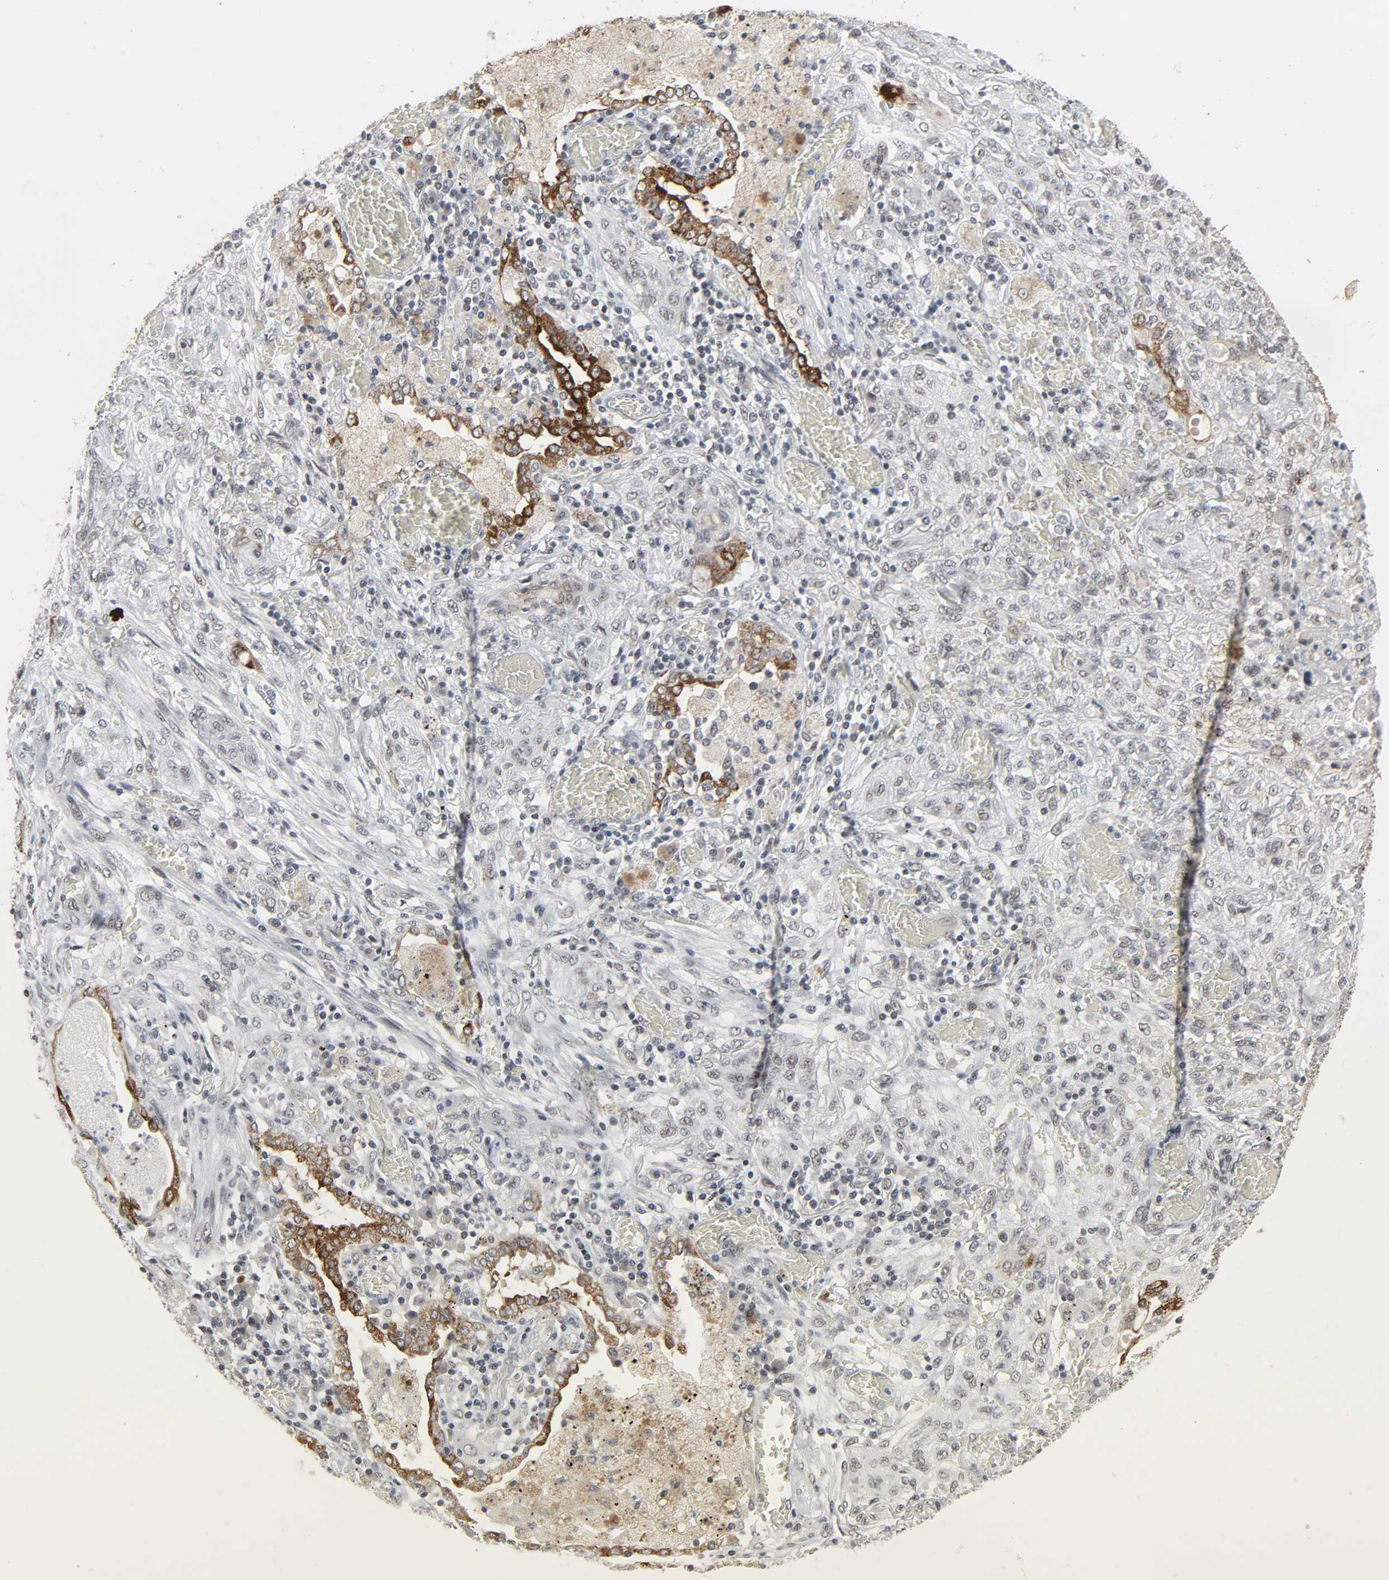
{"staining": {"intensity": "strong", "quantity": "<25%", "location": "cytoplasmic/membranous"}, "tissue": "lung cancer", "cell_type": "Tumor cells", "image_type": "cancer", "snomed": [{"axis": "morphology", "description": "Squamous cell carcinoma, NOS"}, {"axis": "topography", "description": "Lung"}], "caption": "Human lung squamous cell carcinoma stained with a brown dye demonstrates strong cytoplasmic/membranous positive staining in about <25% of tumor cells.", "gene": "MUC1", "patient": {"sex": "female", "age": 47}}